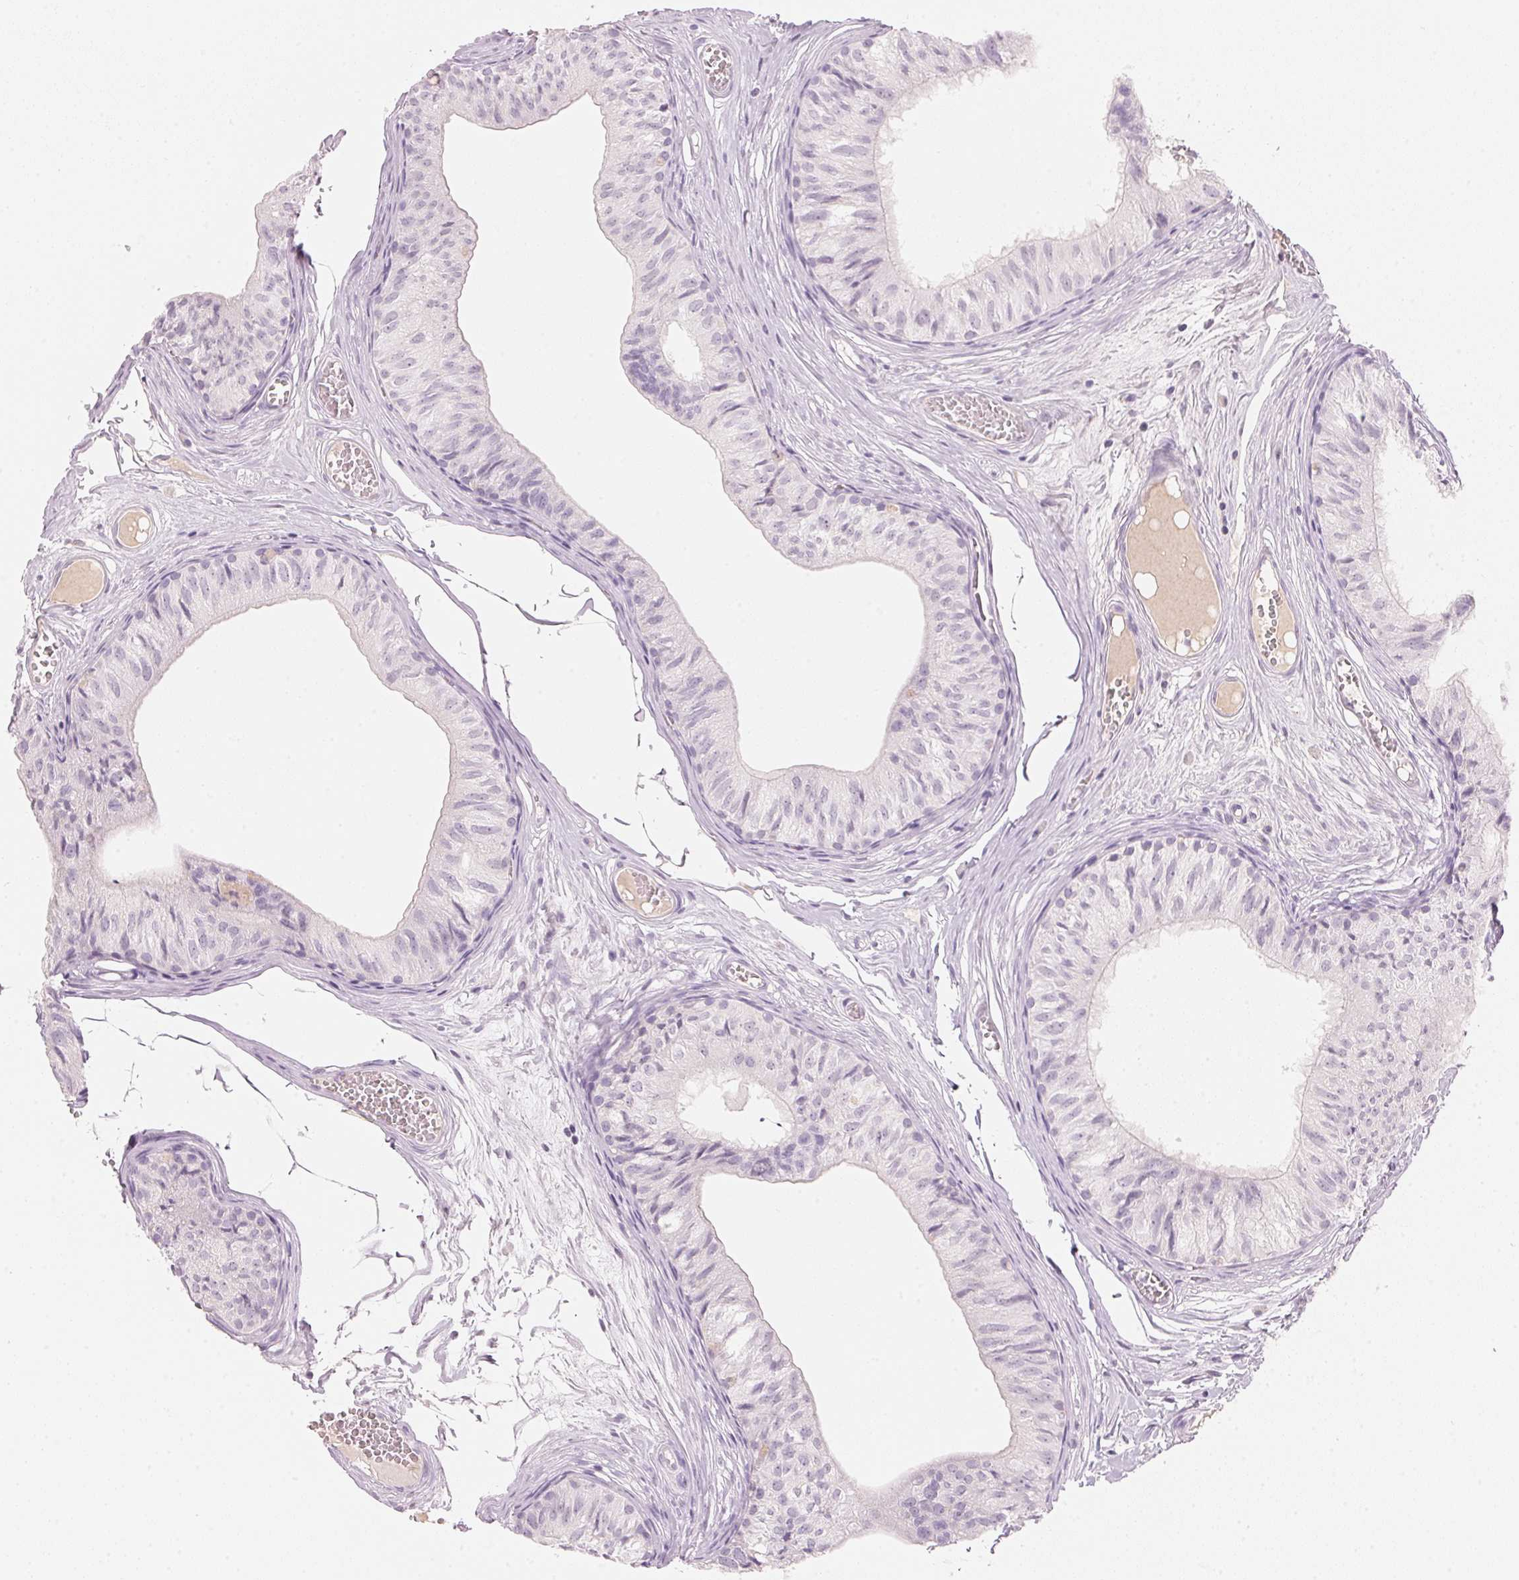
{"staining": {"intensity": "negative", "quantity": "none", "location": "none"}, "tissue": "epididymis", "cell_type": "Glandular cells", "image_type": "normal", "snomed": [{"axis": "morphology", "description": "Normal tissue, NOS"}, {"axis": "topography", "description": "Epididymis"}], "caption": "Immunohistochemical staining of unremarkable human epididymis demonstrates no significant expression in glandular cells.", "gene": "HOXB13", "patient": {"sex": "male", "age": 25}}